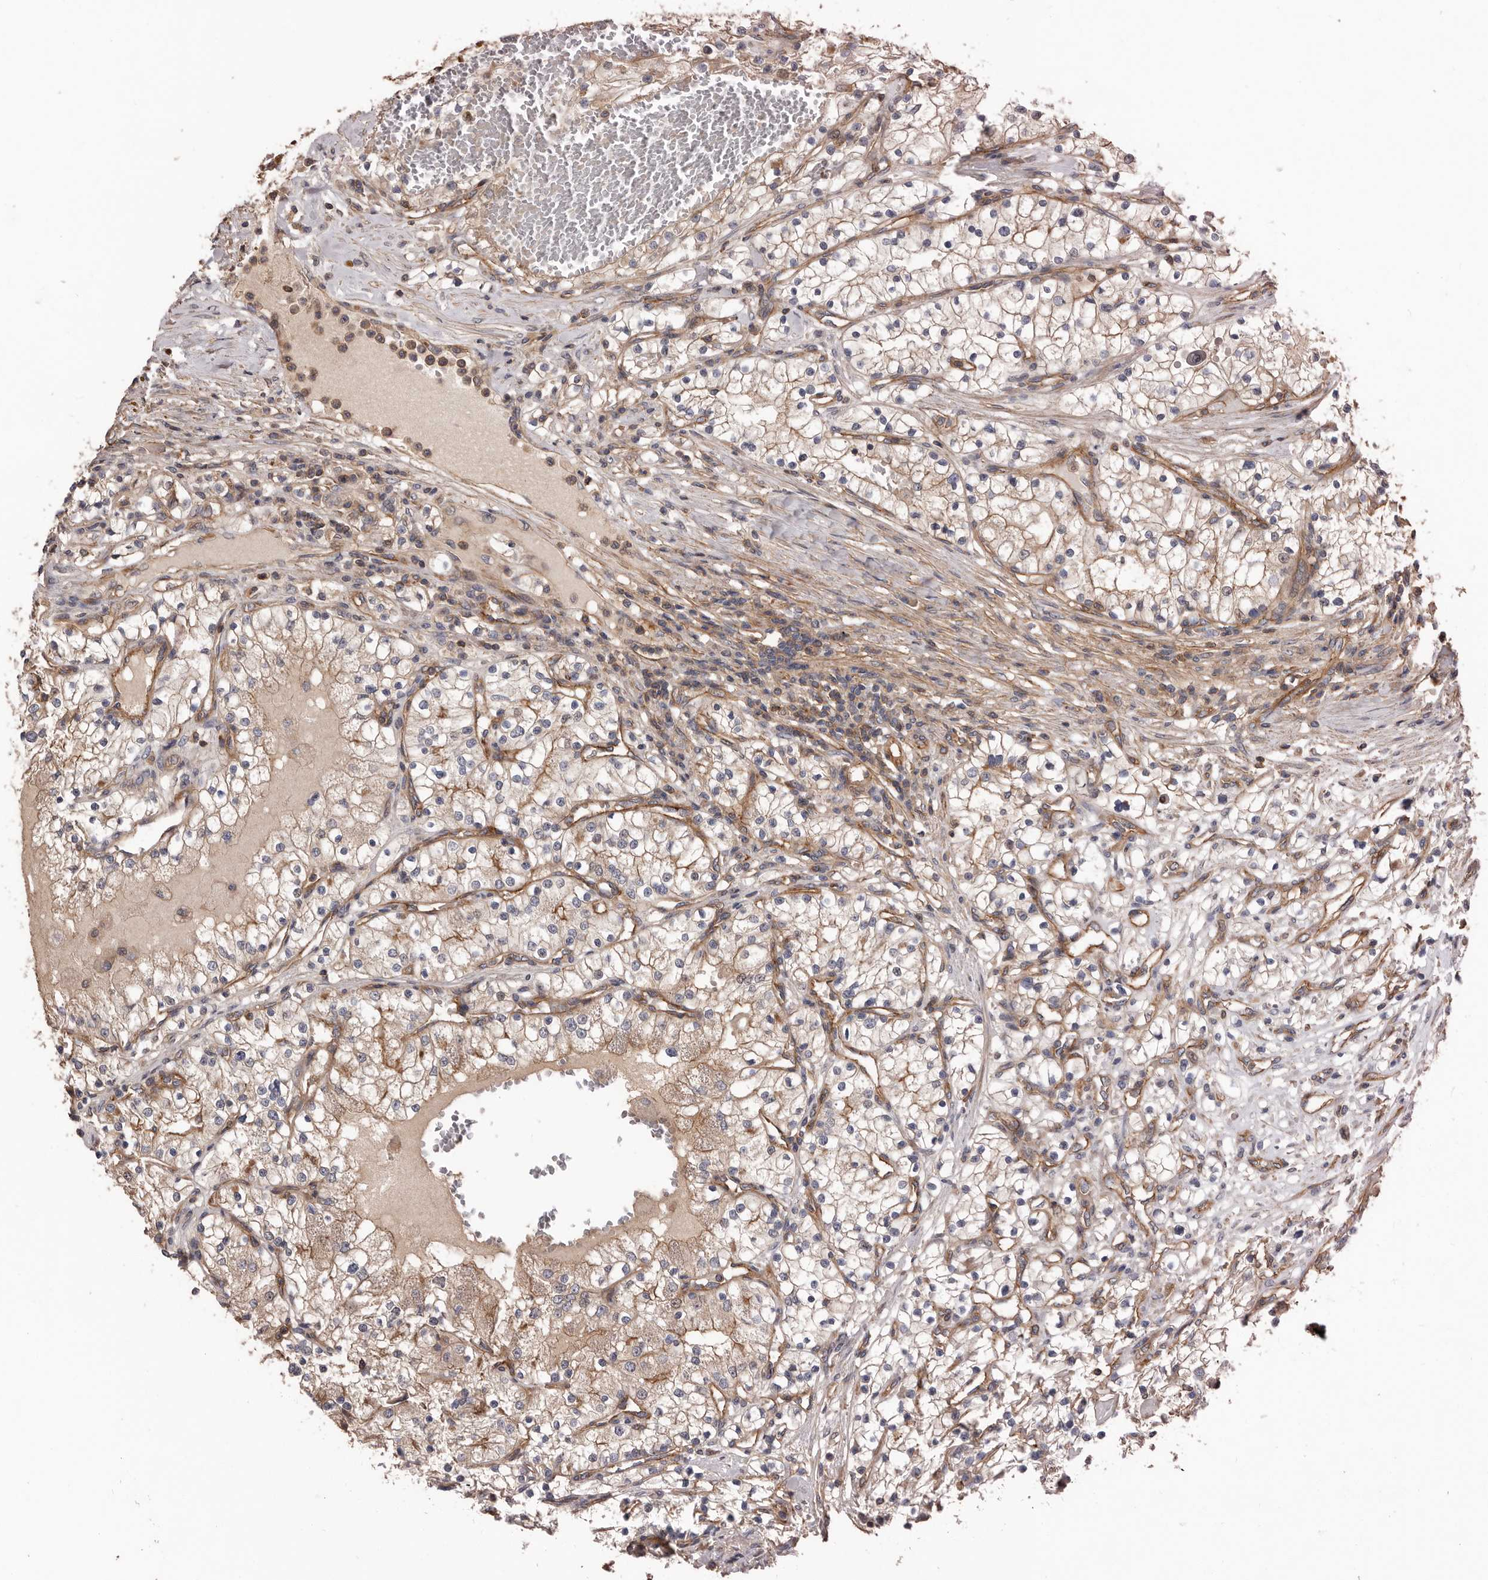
{"staining": {"intensity": "moderate", "quantity": "25%-75%", "location": "cytoplasmic/membranous"}, "tissue": "renal cancer", "cell_type": "Tumor cells", "image_type": "cancer", "snomed": [{"axis": "morphology", "description": "Normal tissue, NOS"}, {"axis": "morphology", "description": "Adenocarcinoma, NOS"}, {"axis": "topography", "description": "Kidney"}], "caption": "Immunohistochemical staining of renal adenocarcinoma shows medium levels of moderate cytoplasmic/membranous staining in approximately 25%-75% of tumor cells.", "gene": "PNRC2", "patient": {"sex": "male", "age": 68}}